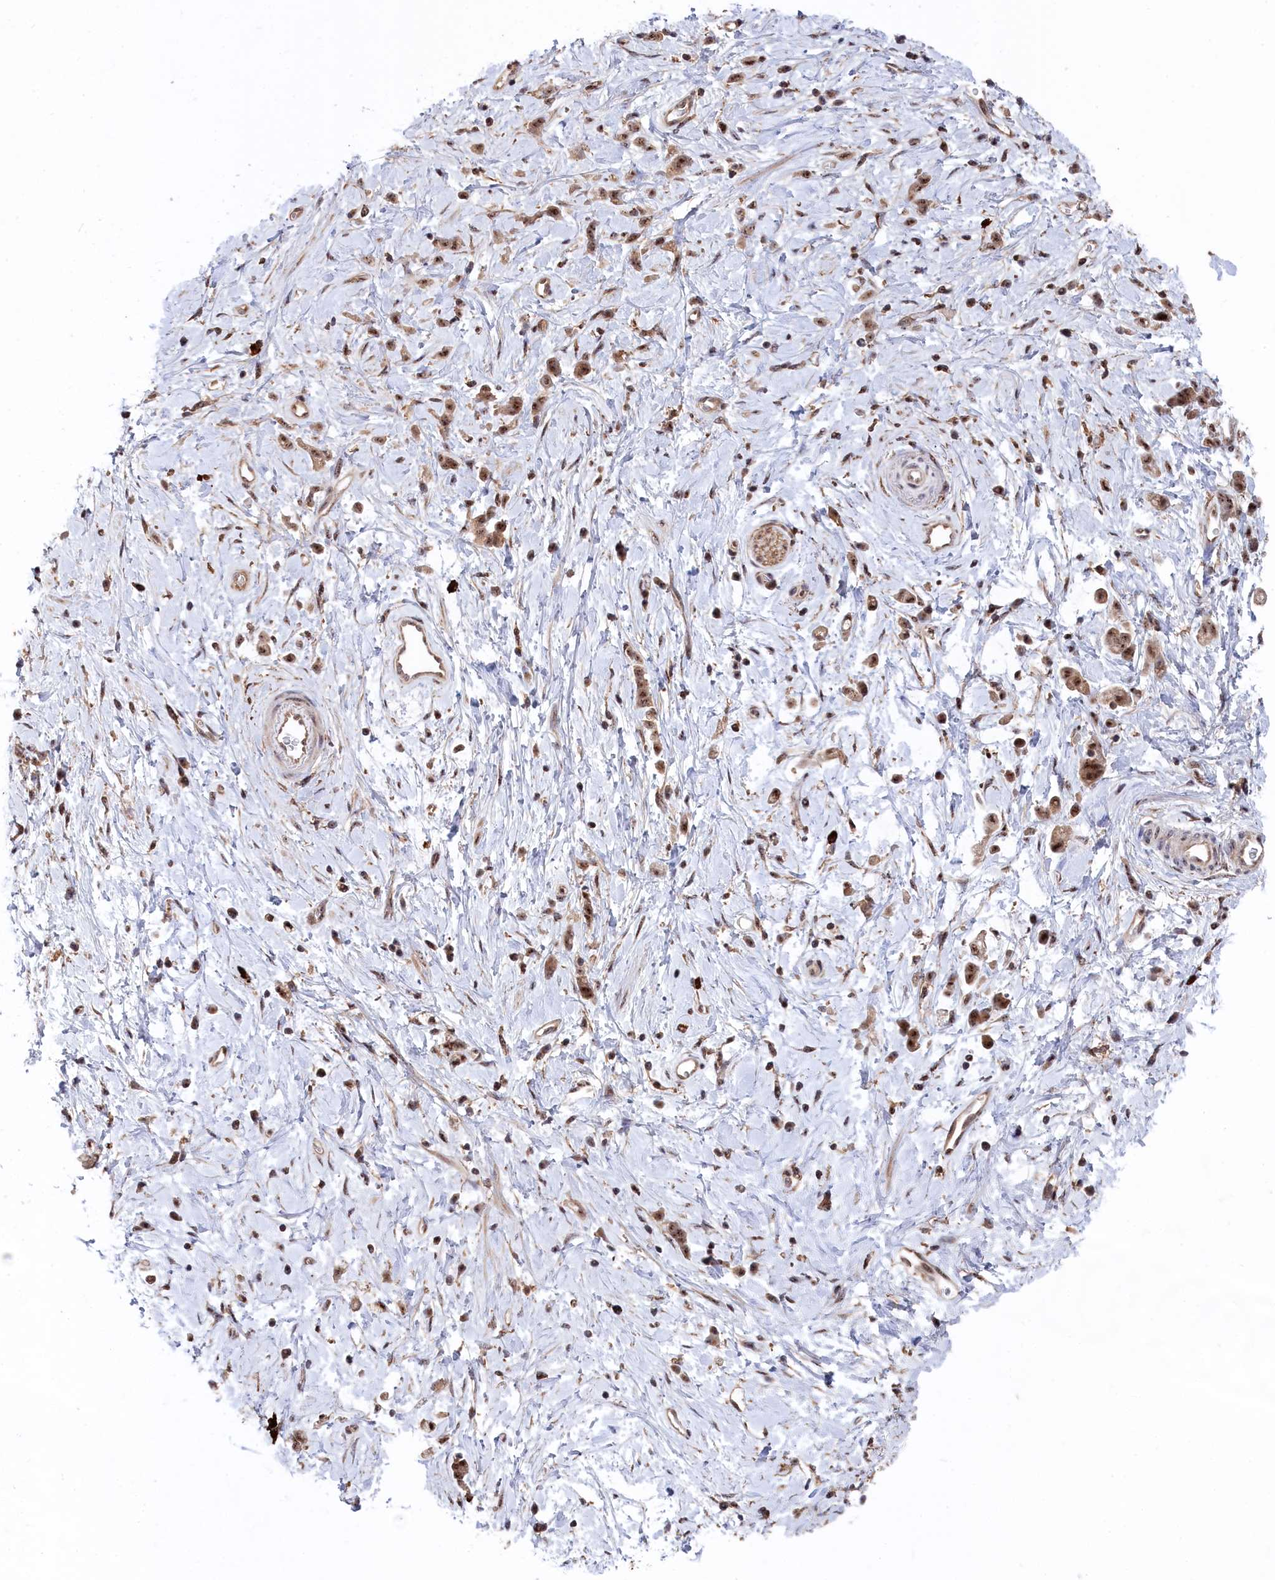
{"staining": {"intensity": "moderate", "quantity": ">75%", "location": "cytoplasmic/membranous,nuclear"}, "tissue": "stomach cancer", "cell_type": "Tumor cells", "image_type": "cancer", "snomed": [{"axis": "morphology", "description": "Adenocarcinoma, NOS"}, {"axis": "topography", "description": "Stomach"}], "caption": "Immunohistochemical staining of stomach cancer (adenocarcinoma) reveals moderate cytoplasmic/membranous and nuclear protein staining in about >75% of tumor cells.", "gene": "TAB1", "patient": {"sex": "female", "age": 60}}